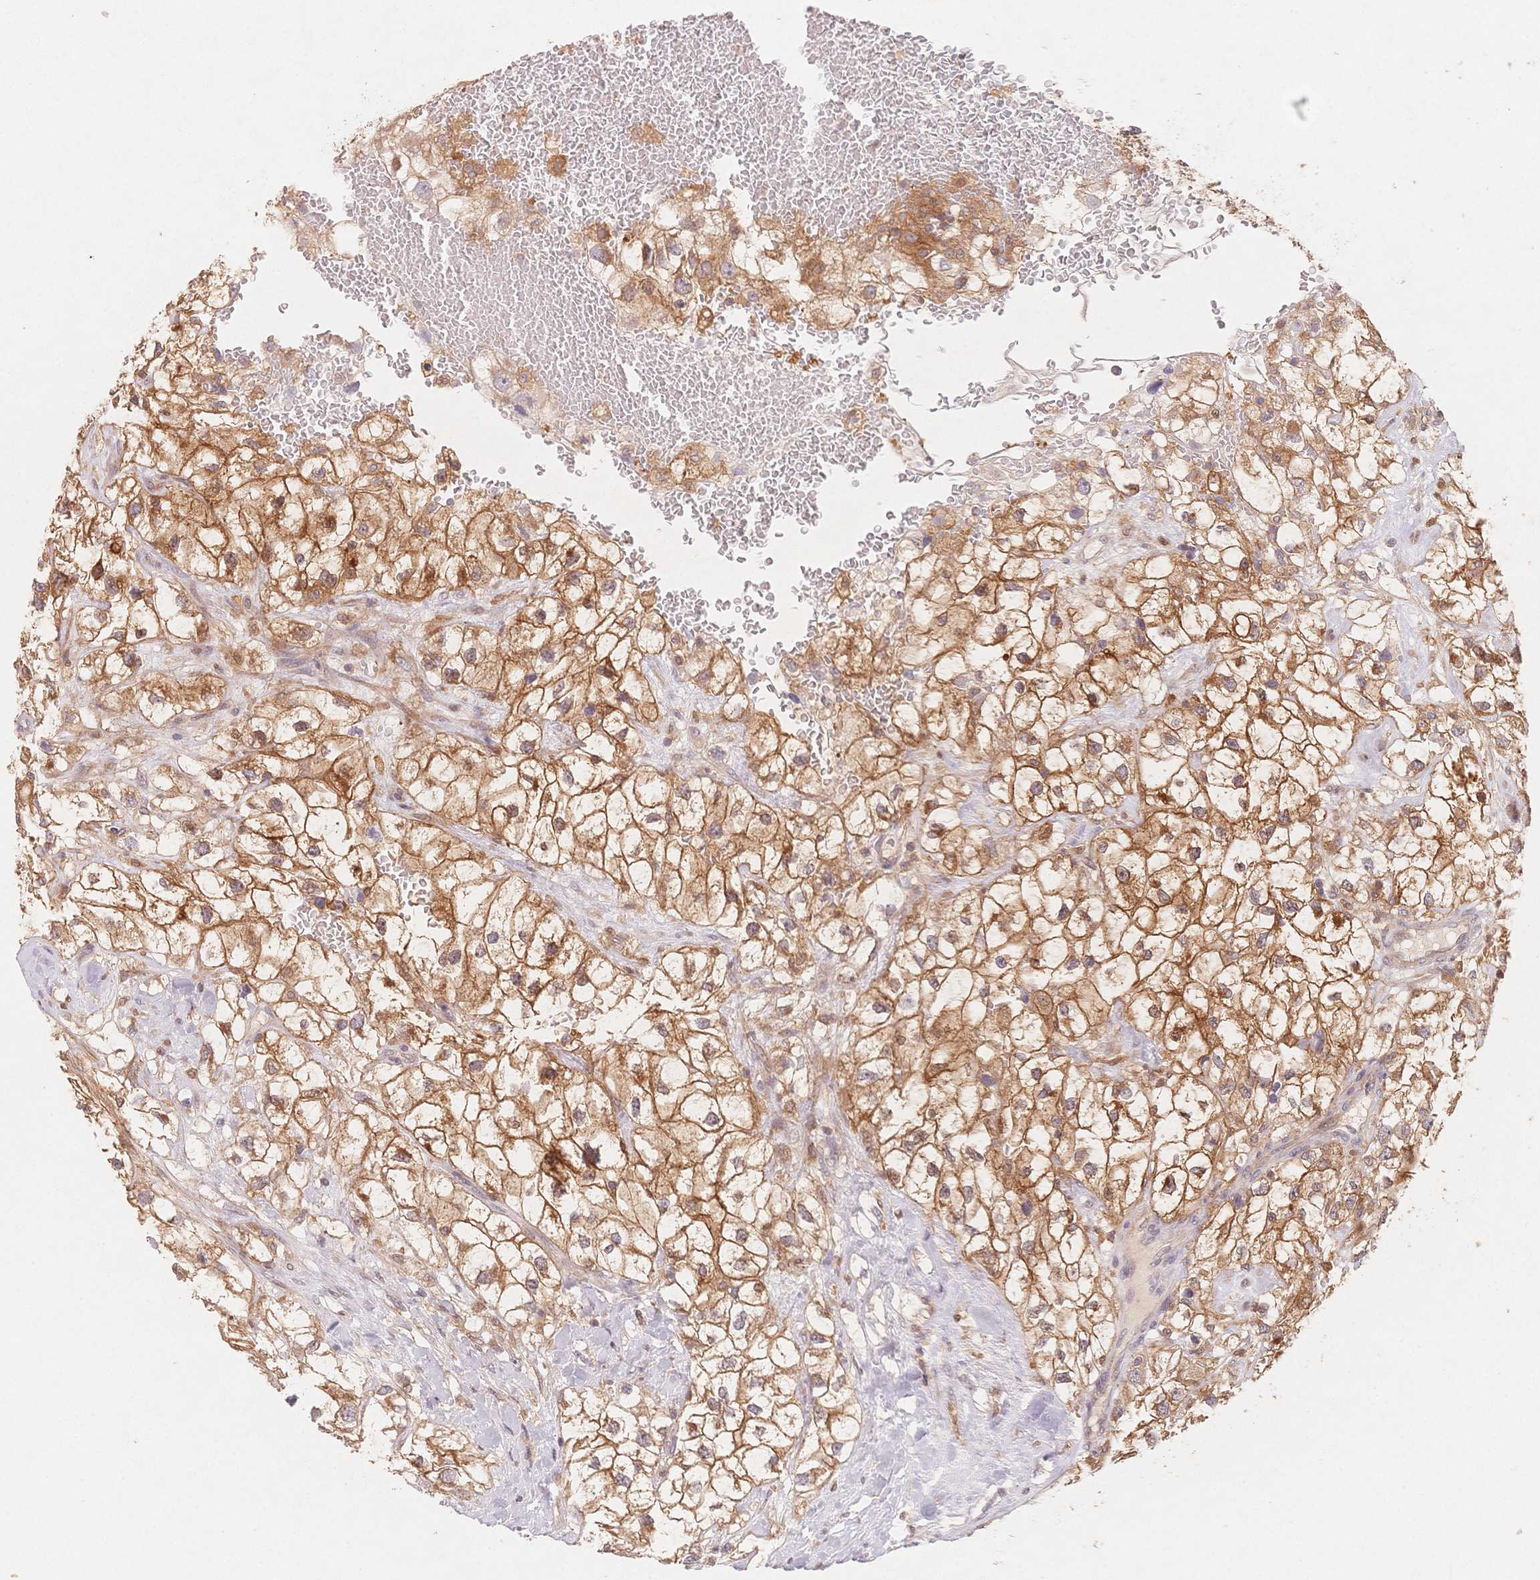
{"staining": {"intensity": "moderate", "quantity": ">75%", "location": "cytoplasmic/membranous"}, "tissue": "renal cancer", "cell_type": "Tumor cells", "image_type": "cancer", "snomed": [{"axis": "morphology", "description": "Adenocarcinoma, NOS"}, {"axis": "topography", "description": "Kidney"}], "caption": "Brown immunohistochemical staining in human renal cancer (adenocarcinoma) reveals moderate cytoplasmic/membranous expression in approximately >75% of tumor cells.", "gene": "C12orf75", "patient": {"sex": "male", "age": 59}}